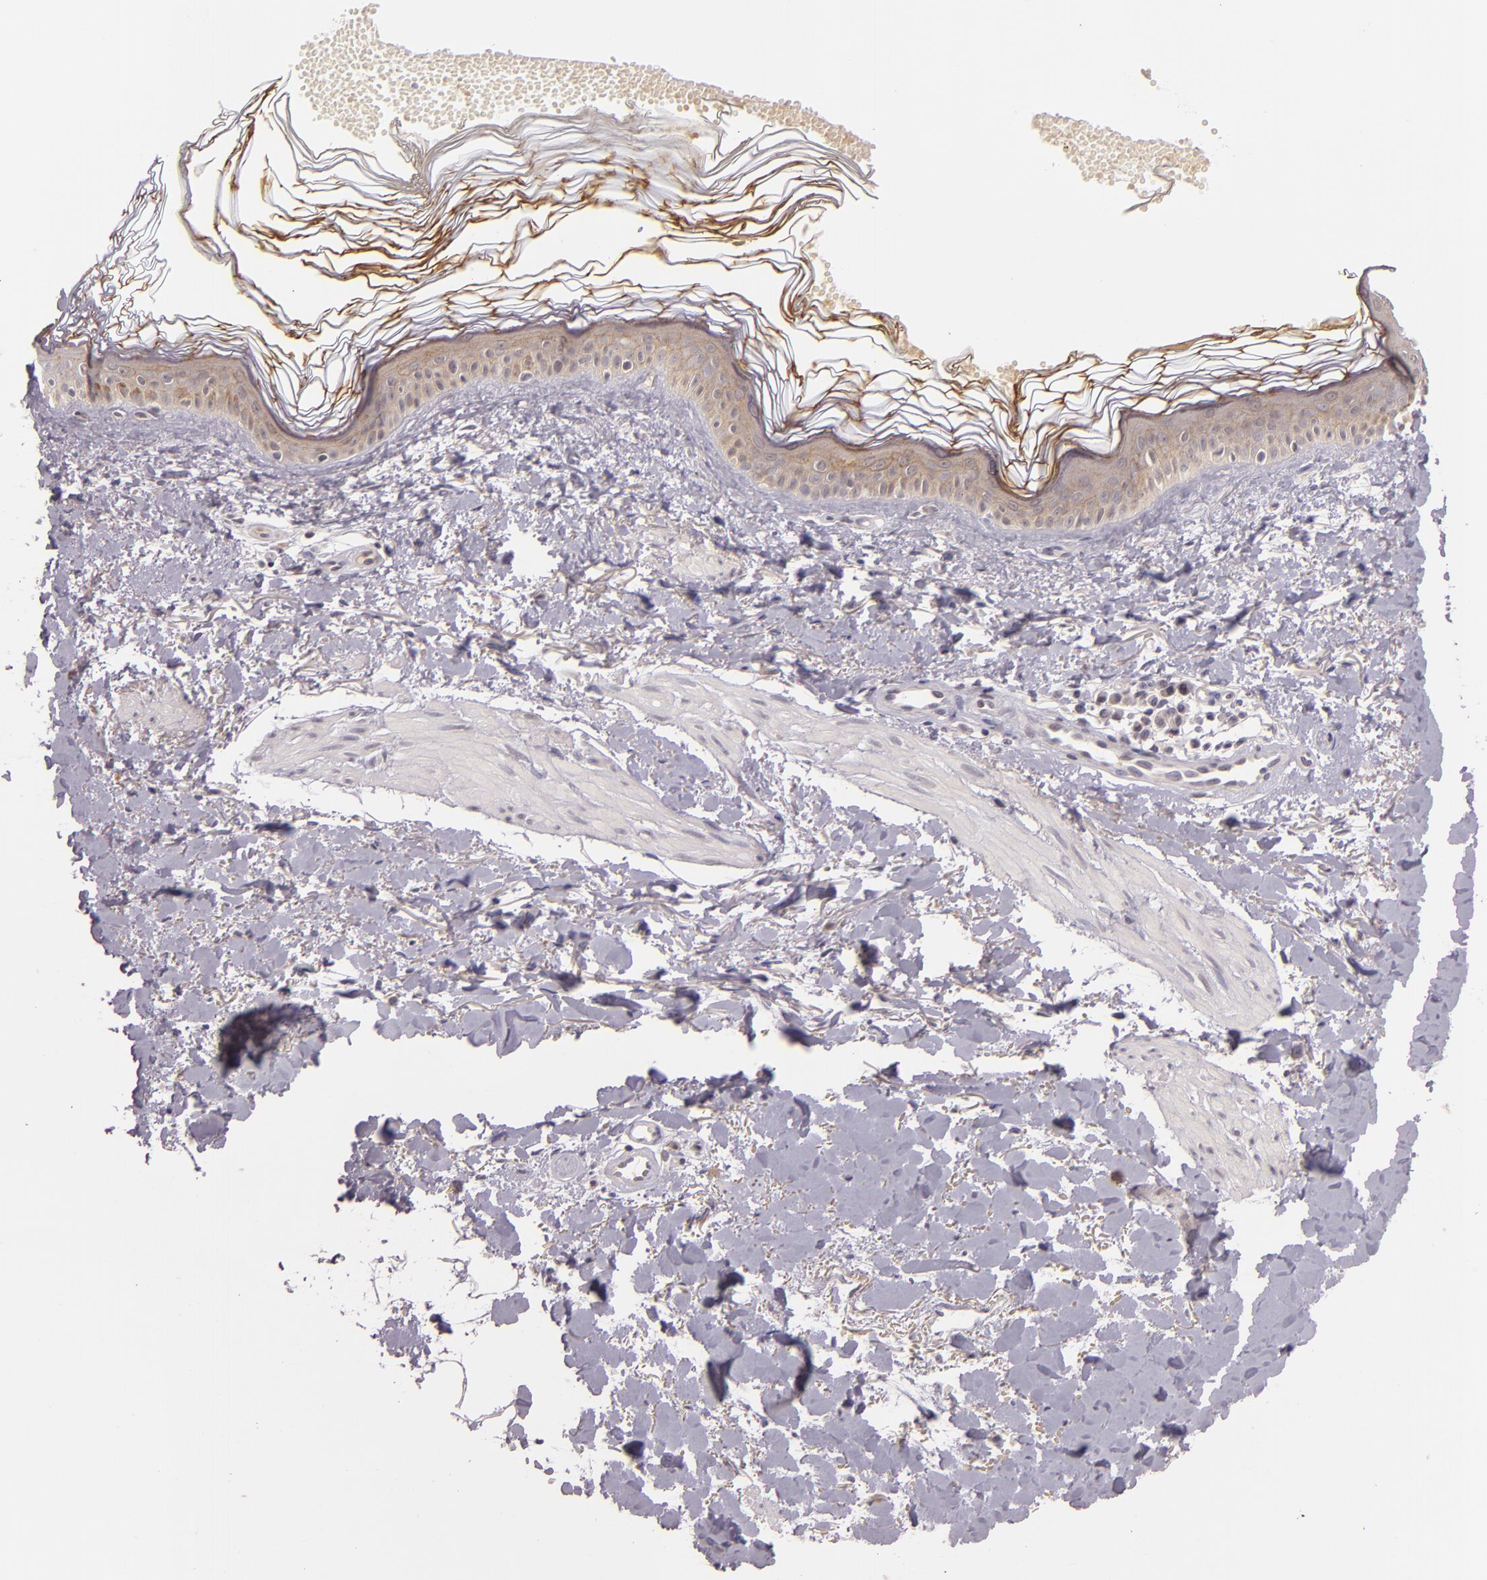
{"staining": {"intensity": "negative", "quantity": "none", "location": "none"}, "tissue": "melanoma", "cell_type": "Tumor cells", "image_type": "cancer", "snomed": [{"axis": "morphology", "description": "Malignant melanoma, NOS"}, {"axis": "topography", "description": "Skin"}], "caption": "This is a photomicrograph of immunohistochemistry staining of malignant melanoma, which shows no staining in tumor cells.", "gene": "CASP8", "patient": {"sex": "female", "age": 73}}